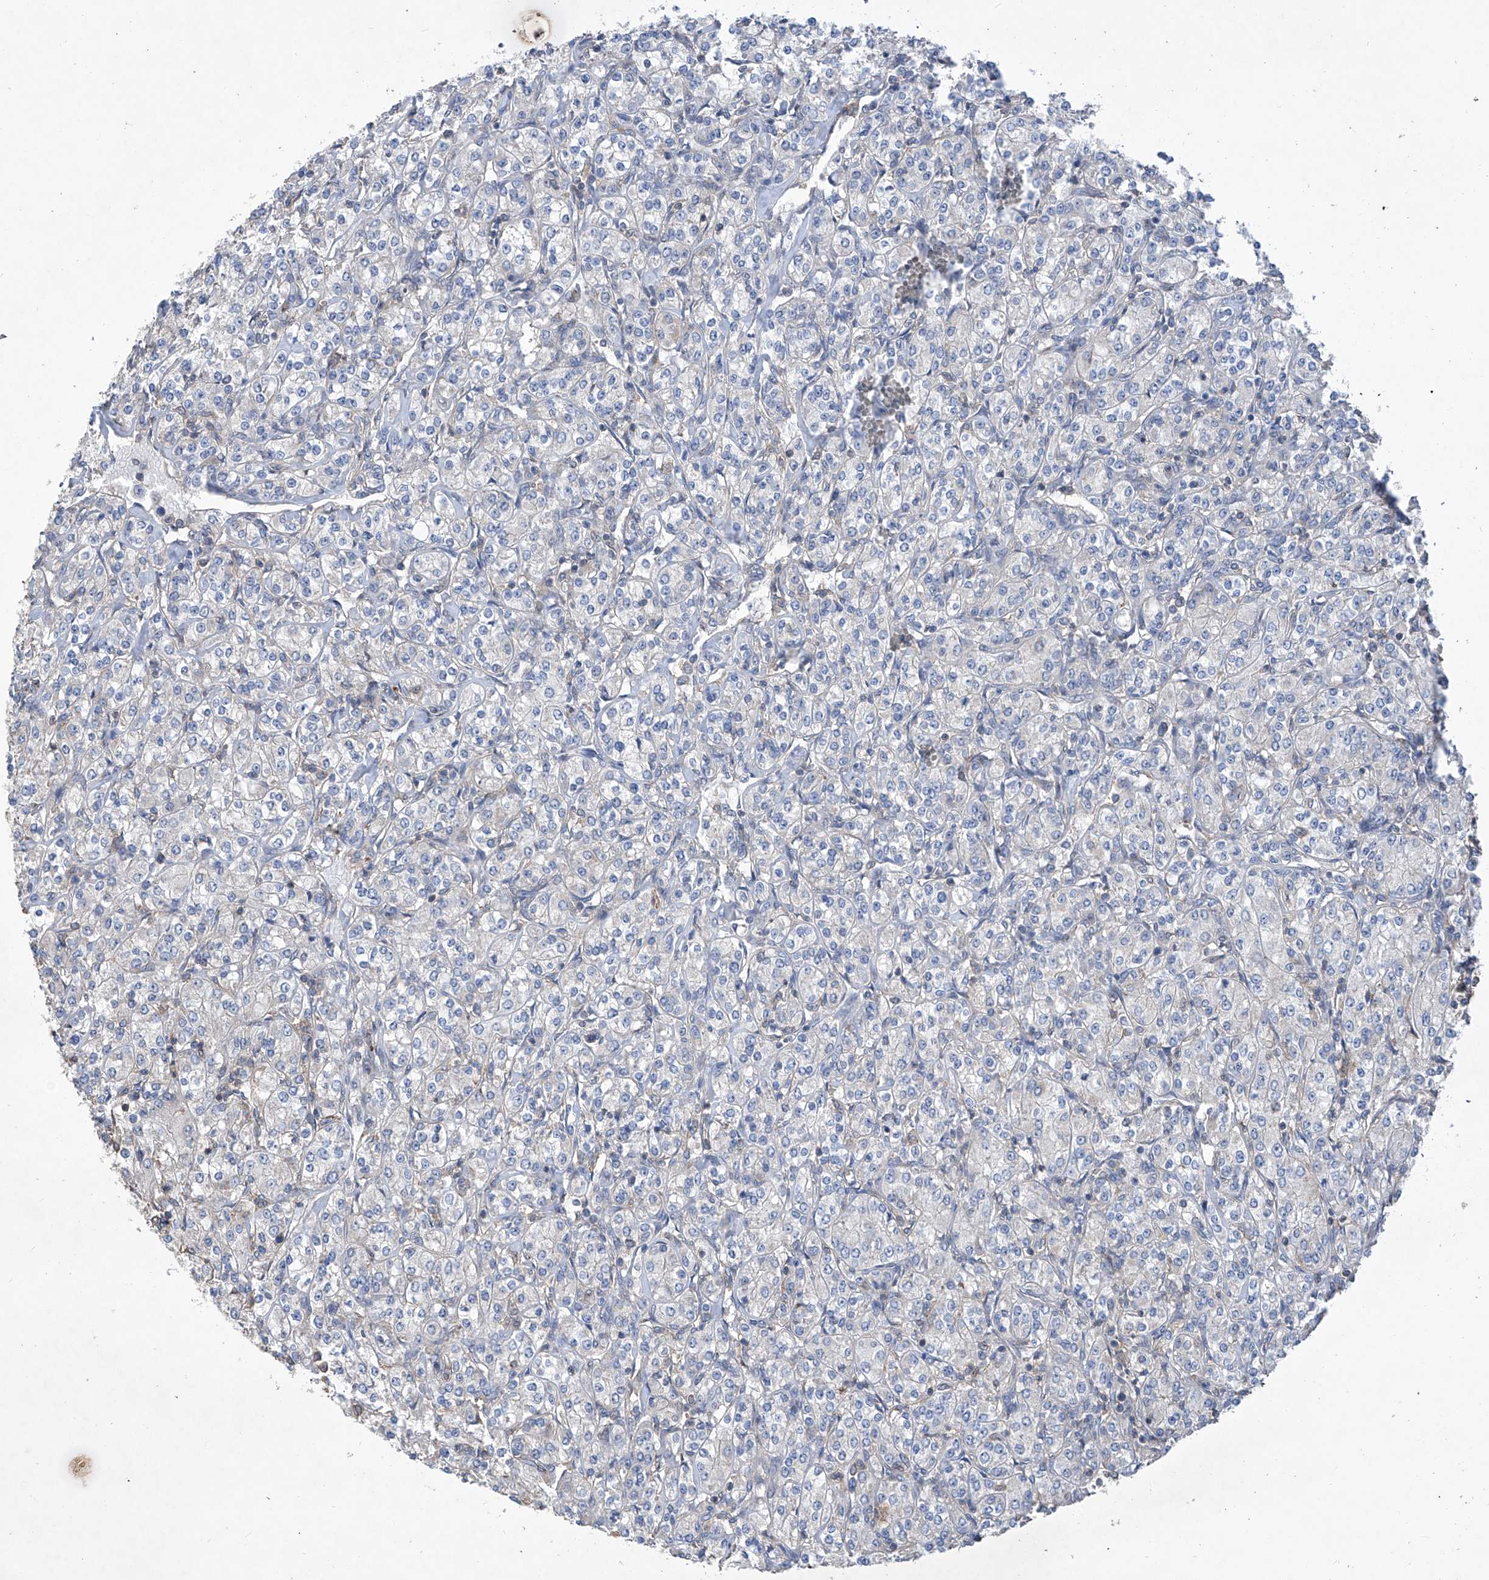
{"staining": {"intensity": "negative", "quantity": "none", "location": "none"}, "tissue": "renal cancer", "cell_type": "Tumor cells", "image_type": "cancer", "snomed": [{"axis": "morphology", "description": "Adenocarcinoma, NOS"}, {"axis": "topography", "description": "Kidney"}], "caption": "Protein analysis of renal cancer reveals no significant expression in tumor cells.", "gene": "KIFC2", "patient": {"sex": "male", "age": 77}}